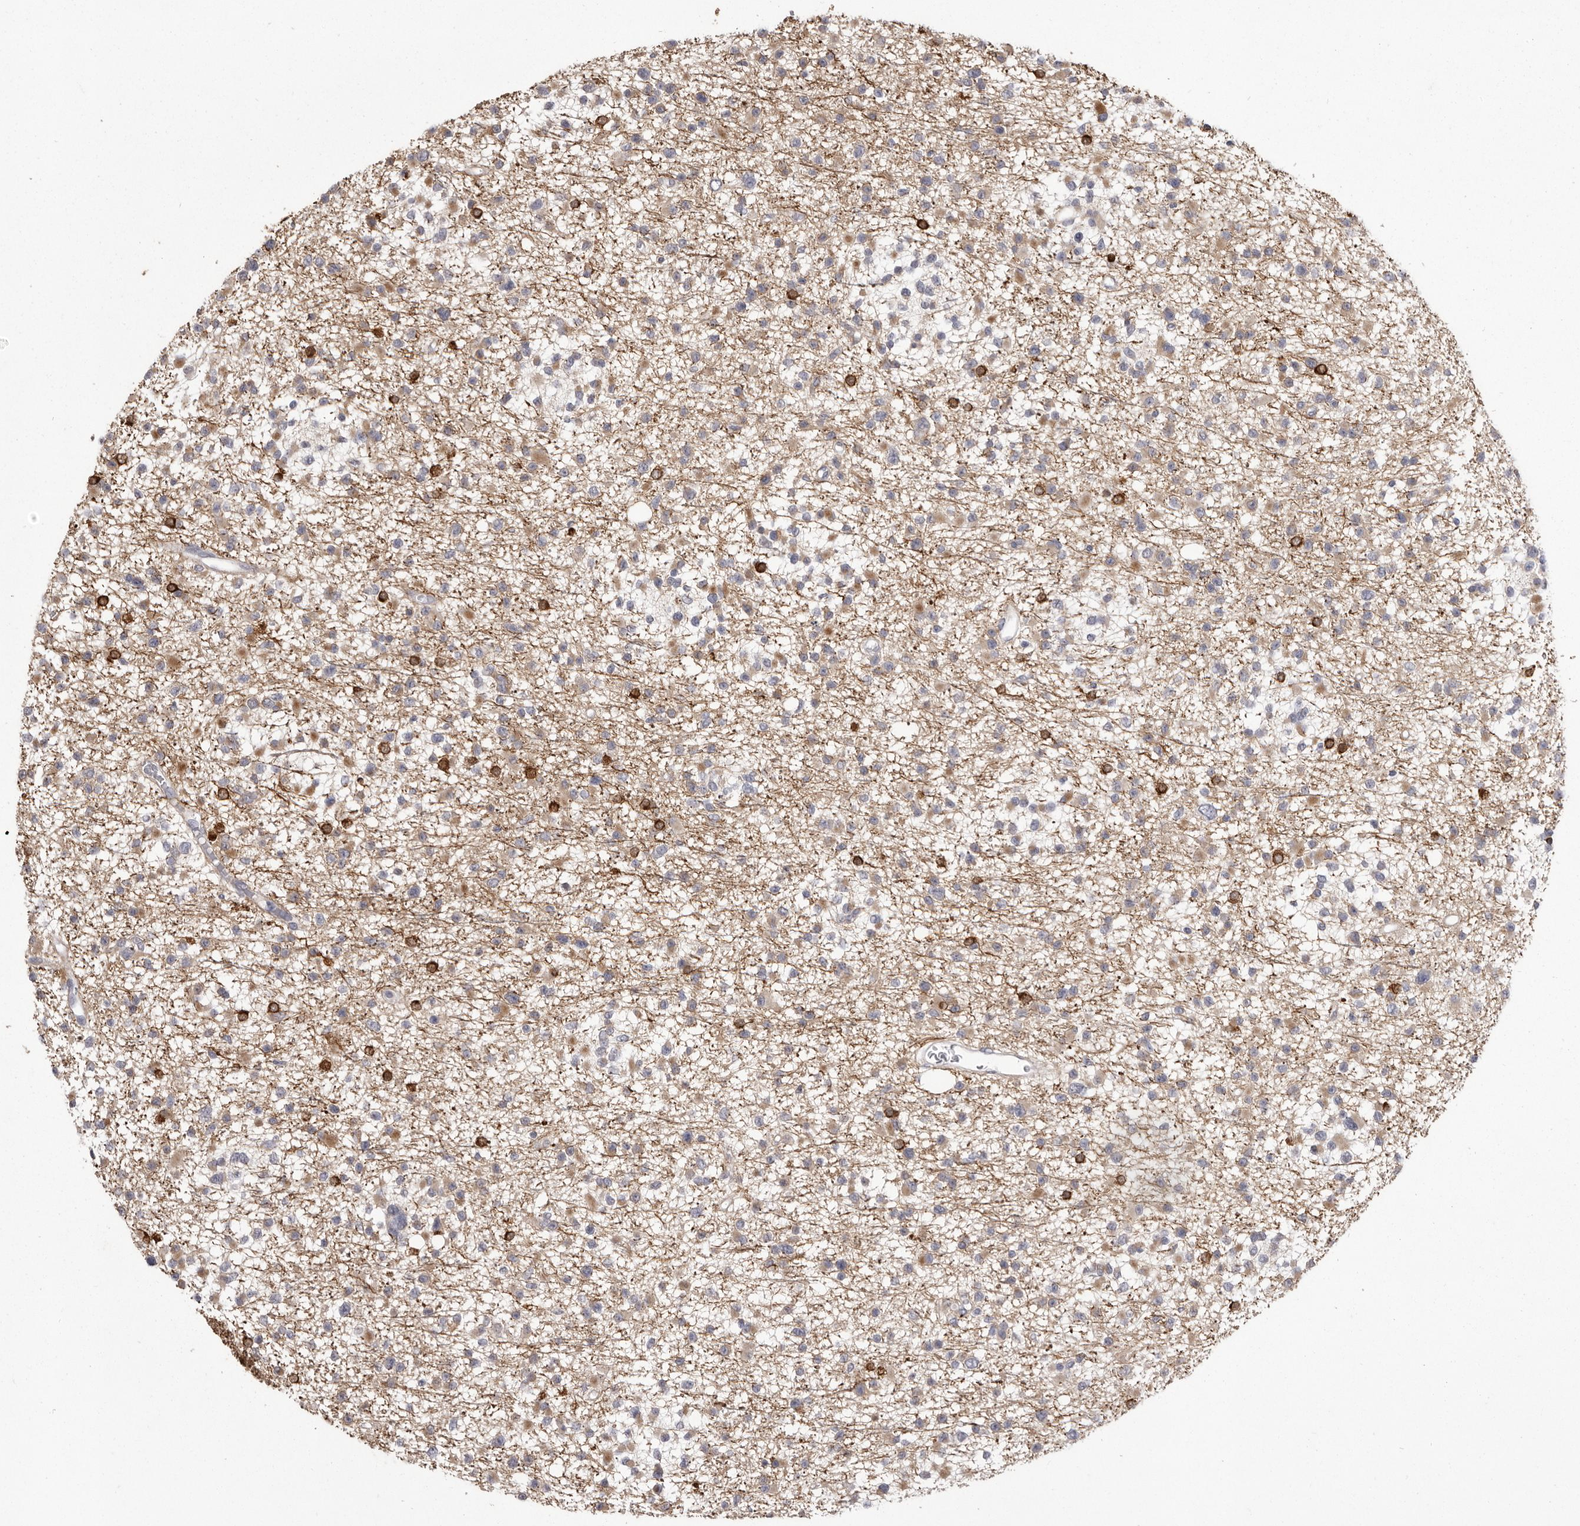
{"staining": {"intensity": "weak", "quantity": "25%-75%", "location": "cytoplasmic/membranous"}, "tissue": "glioma", "cell_type": "Tumor cells", "image_type": "cancer", "snomed": [{"axis": "morphology", "description": "Glioma, malignant, Low grade"}, {"axis": "topography", "description": "Brain"}], "caption": "About 25%-75% of tumor cells in glioma demonstrate weak cytoplasmic/membranous protein positivity as visualized by brown immunohistochemical staining.", "gene": "VPS45", "patient": {"sex": "female", "age": 22}}